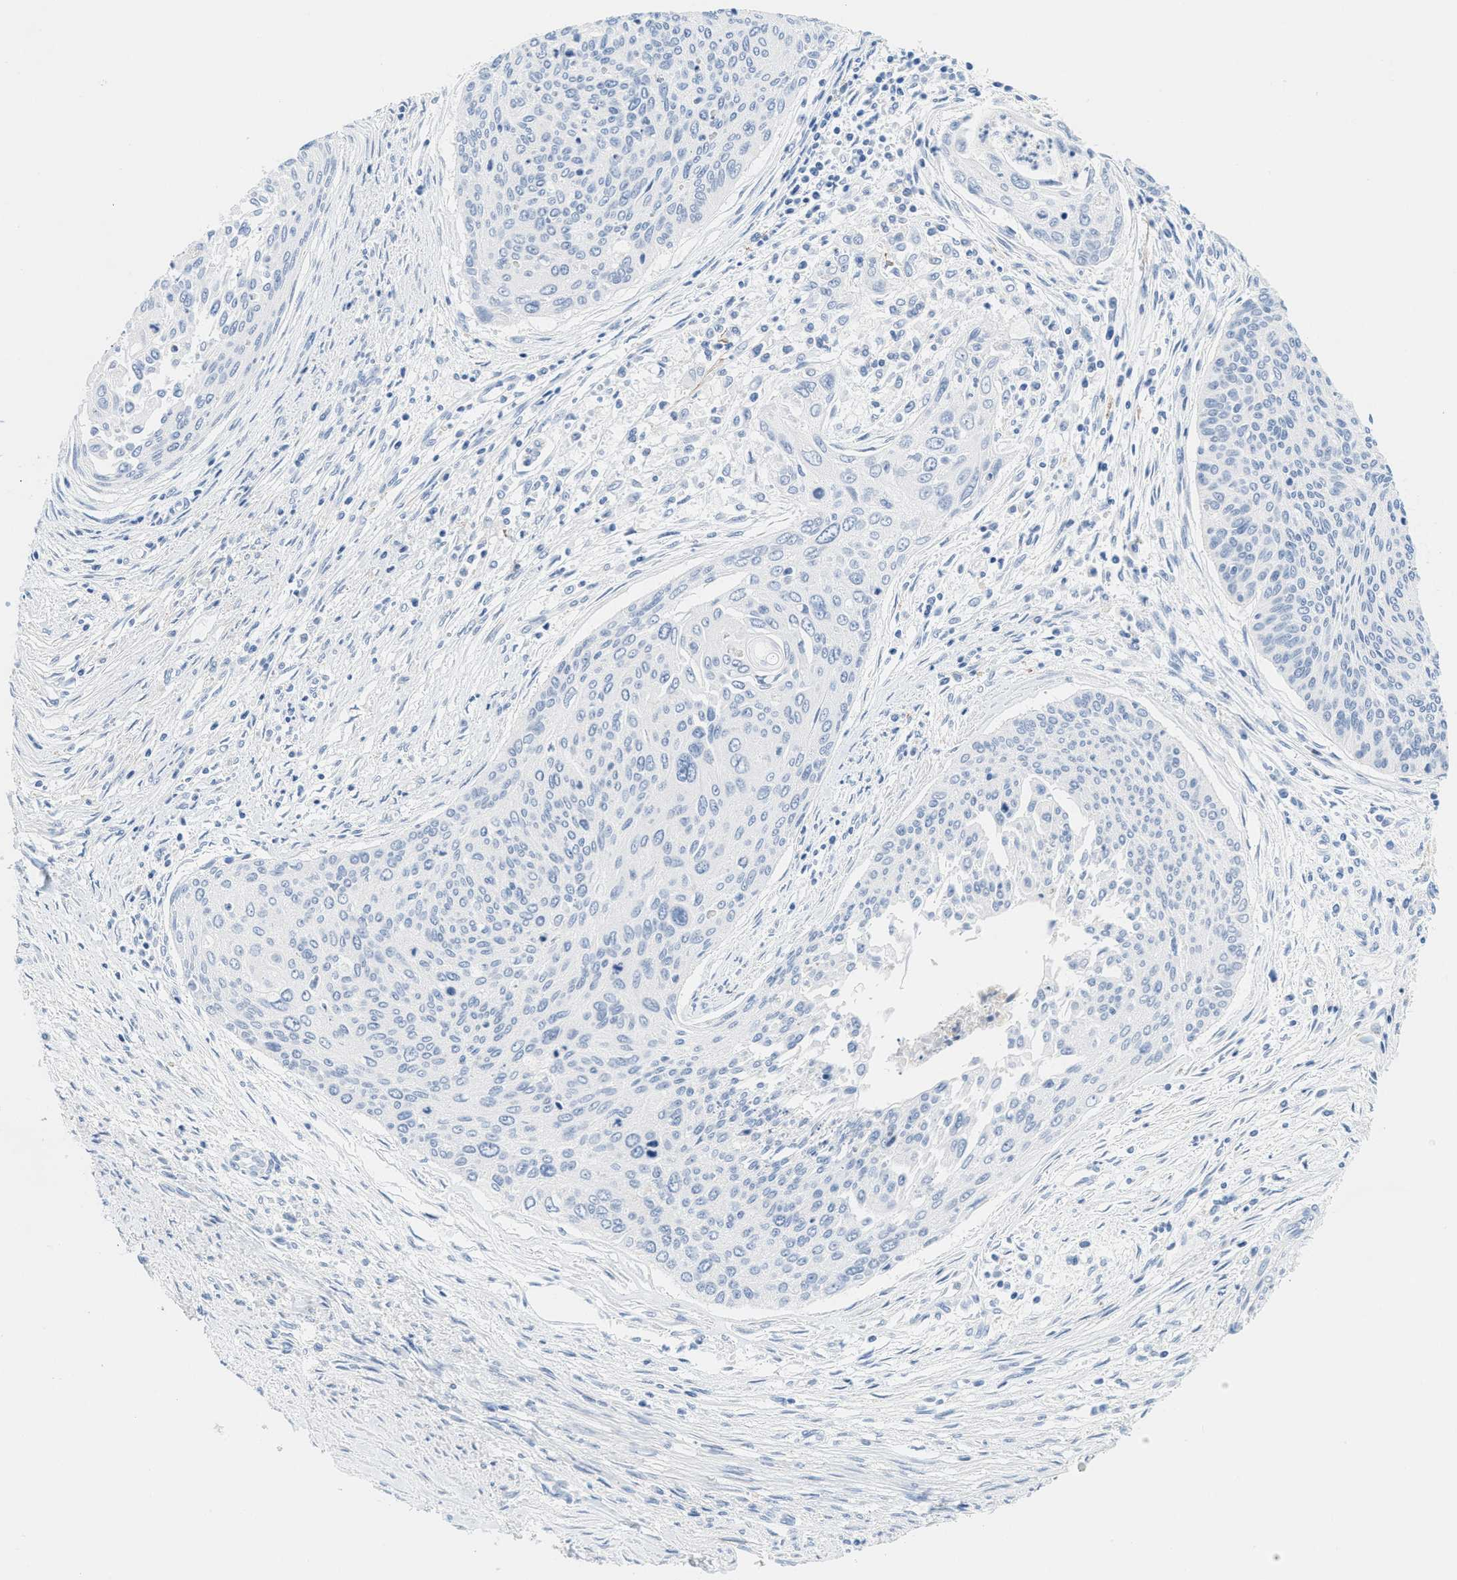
{"staining": {"intensity": "negative", "quantity": "none", "location": "none"}, "tissue": "cervical cancer", "cell_type": "Tumor cells", "image_type": "cancer", "snomed": [{"axis": "morphology", "description": "Squamous cell carcinoma, NOS"}, {"axis": "topography", "description": "Cervix"}], "caption": "This photomicrograph is of cervical cancer stained with immunohistochemistry to label a protein in brown with the nuclei are counter-stained blue. There is no positivity in tumor cells. (Immunohistochemistry, brightfield microscopy, high magnification).", "gene": "GPM6A", "patient": {"sex": "female", "age": 55}}